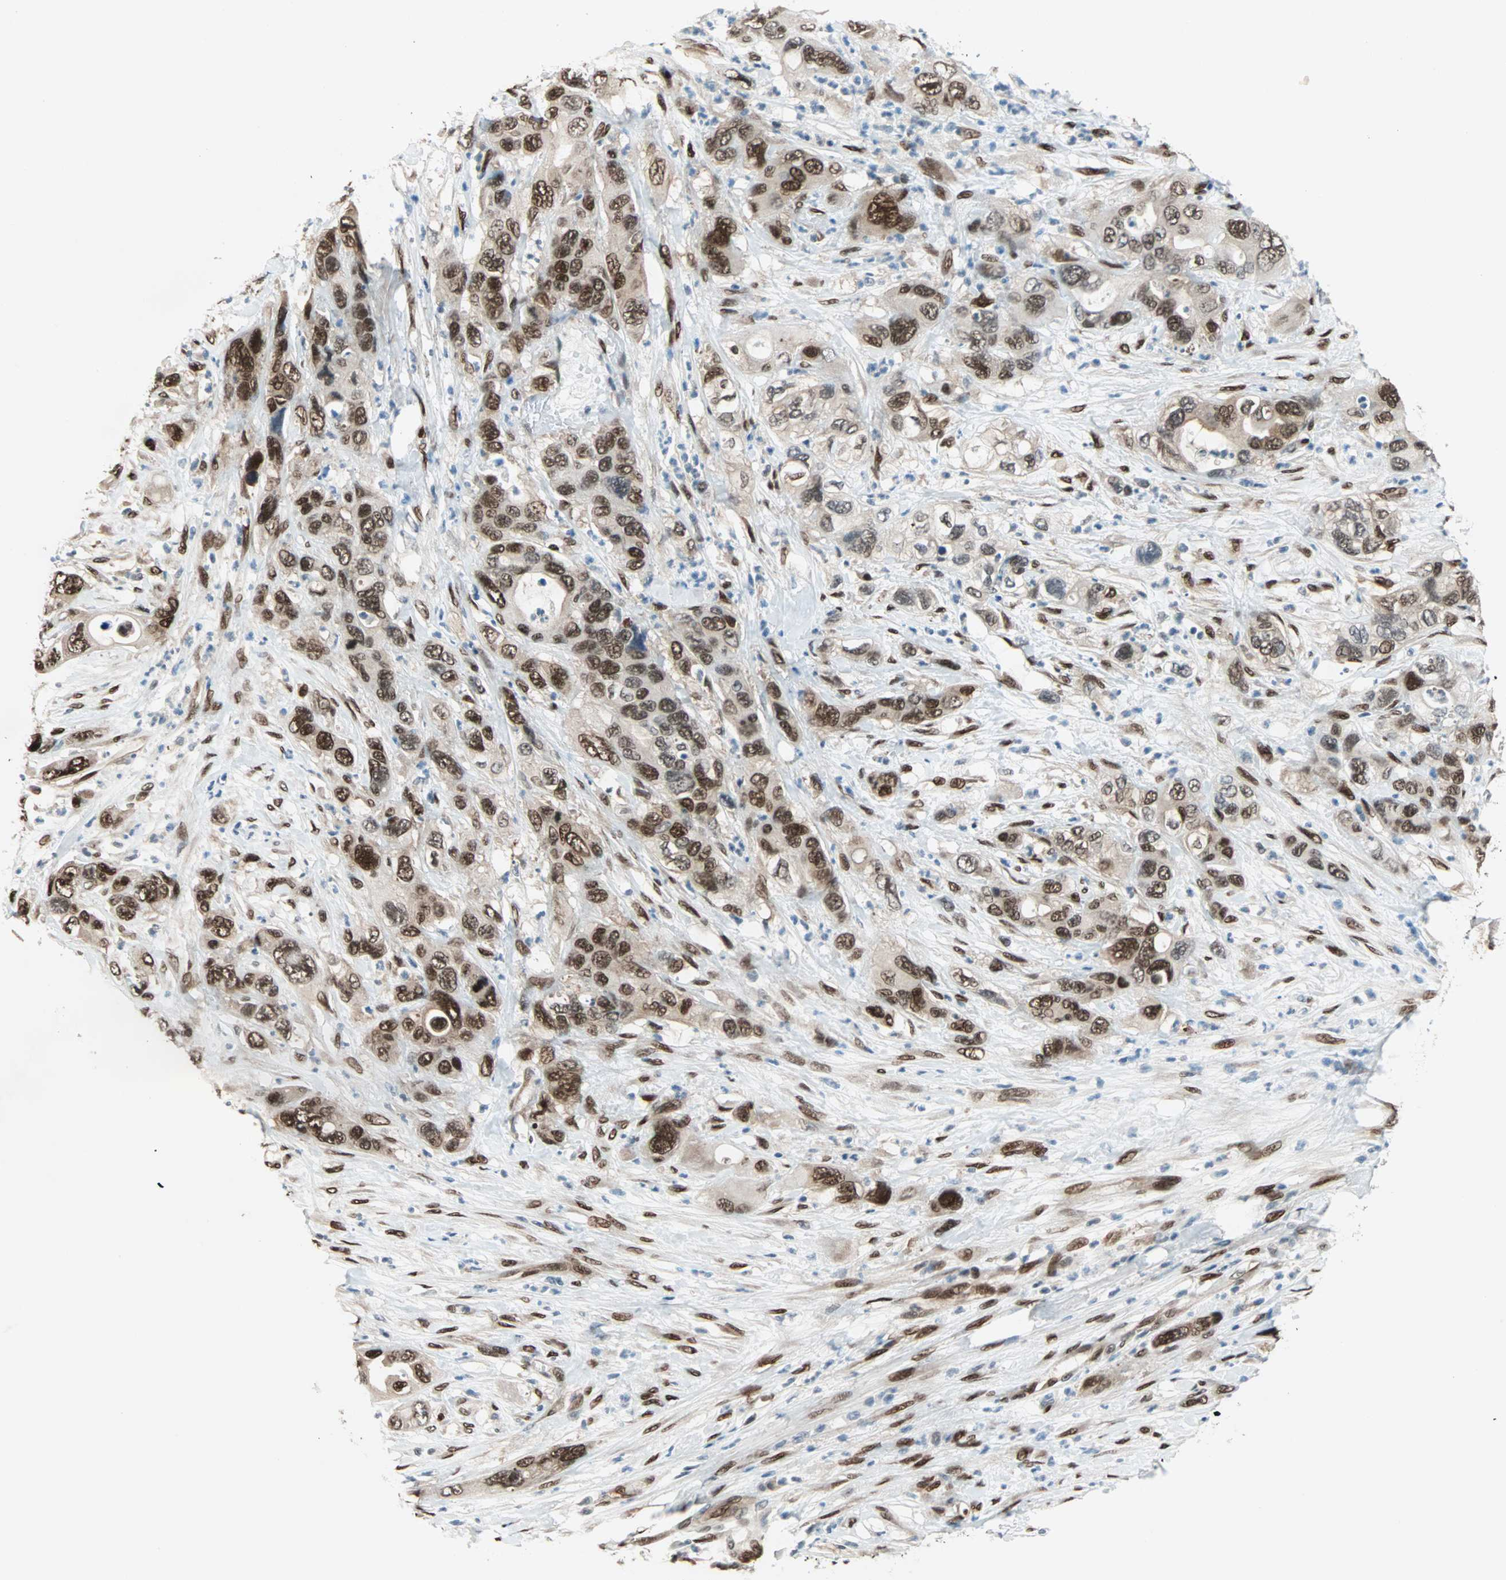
{"staining": {"intensity": "strong", "quantity": ">75%", "location": "nuclear"}, "tissue": "pancreatic cancer", "cell_type": "Tumor cells", "image_type": "cancer", "snomed": [{"axis": "morphology", "description": "Adenocarcinoma, NOS"}, {"axis": "topography", "description": "Pancreas"}], "caption": "Protein staining reveals strong nuclear positivity in approximately >75% of tumor cells in pancreatic cancer (adenocarcinoma).", "gene": "WWTR1", "patient": {"sex": "female", "age": 71}}